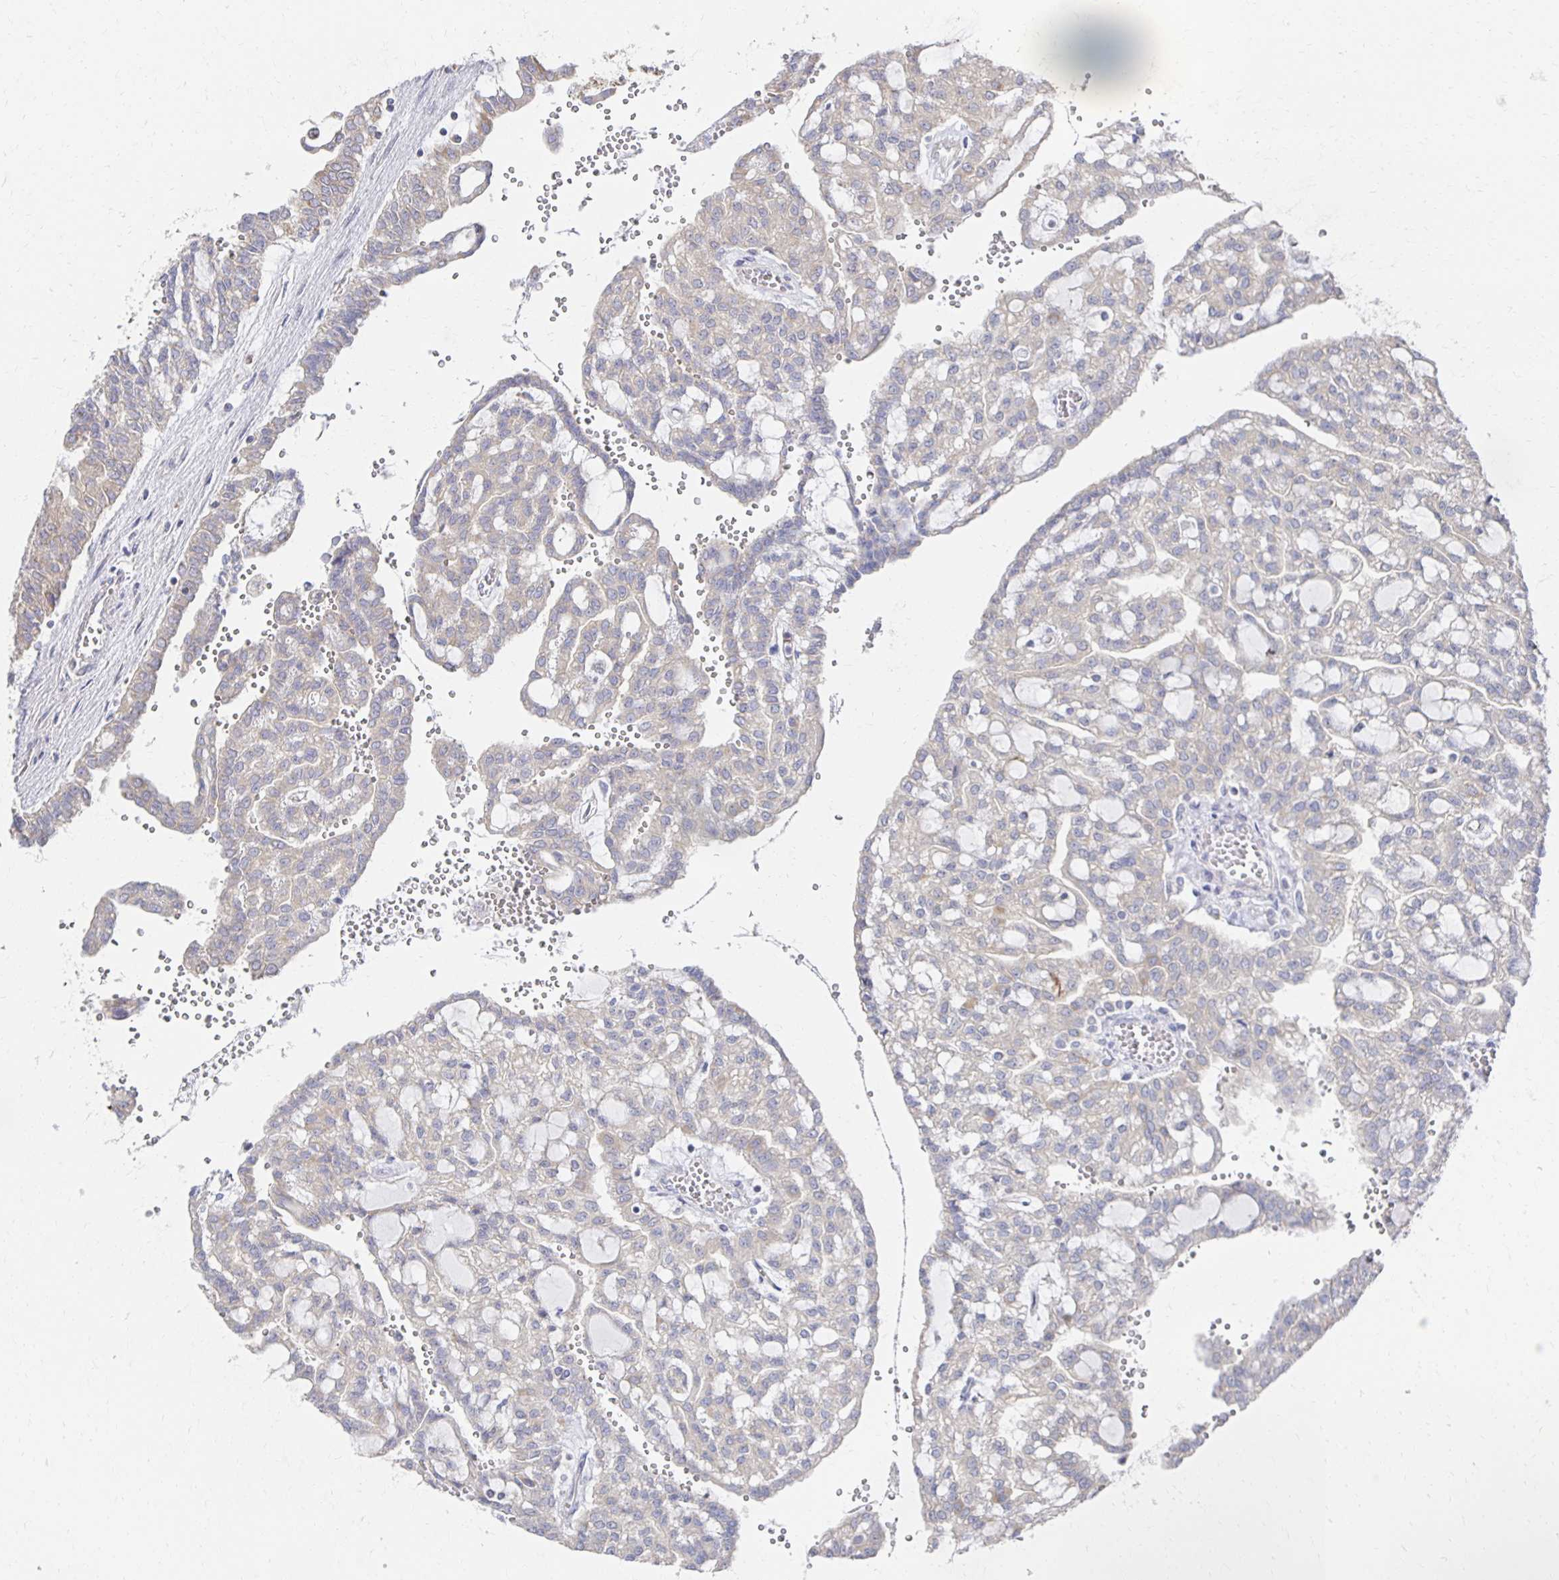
{"staining": {"intensity": "negative", "quantity": "none", "location": "none"}, "tissue": "renal cancer", "cell_type": "Tumor cells", "image_type": "cancer", "snomed": [{"axis": "morphology", "description": "Adenocarcinoma, NOS"}, {"axis": "topography", "description": "Kidney"}], "caption": "This photomicrograph is of renal cancer stained with immunohistochemistry to label a protein in brown with the nuclei are counter-stained blue. There is no staining in tumor cells. Brightfield microscopy of immunohistochemistry stained with DAB (brown) and hematoxylin (blue), captured at high magnification.", "gene": "NKX2-8", "patient": {"sex": "male", "age": 63}}